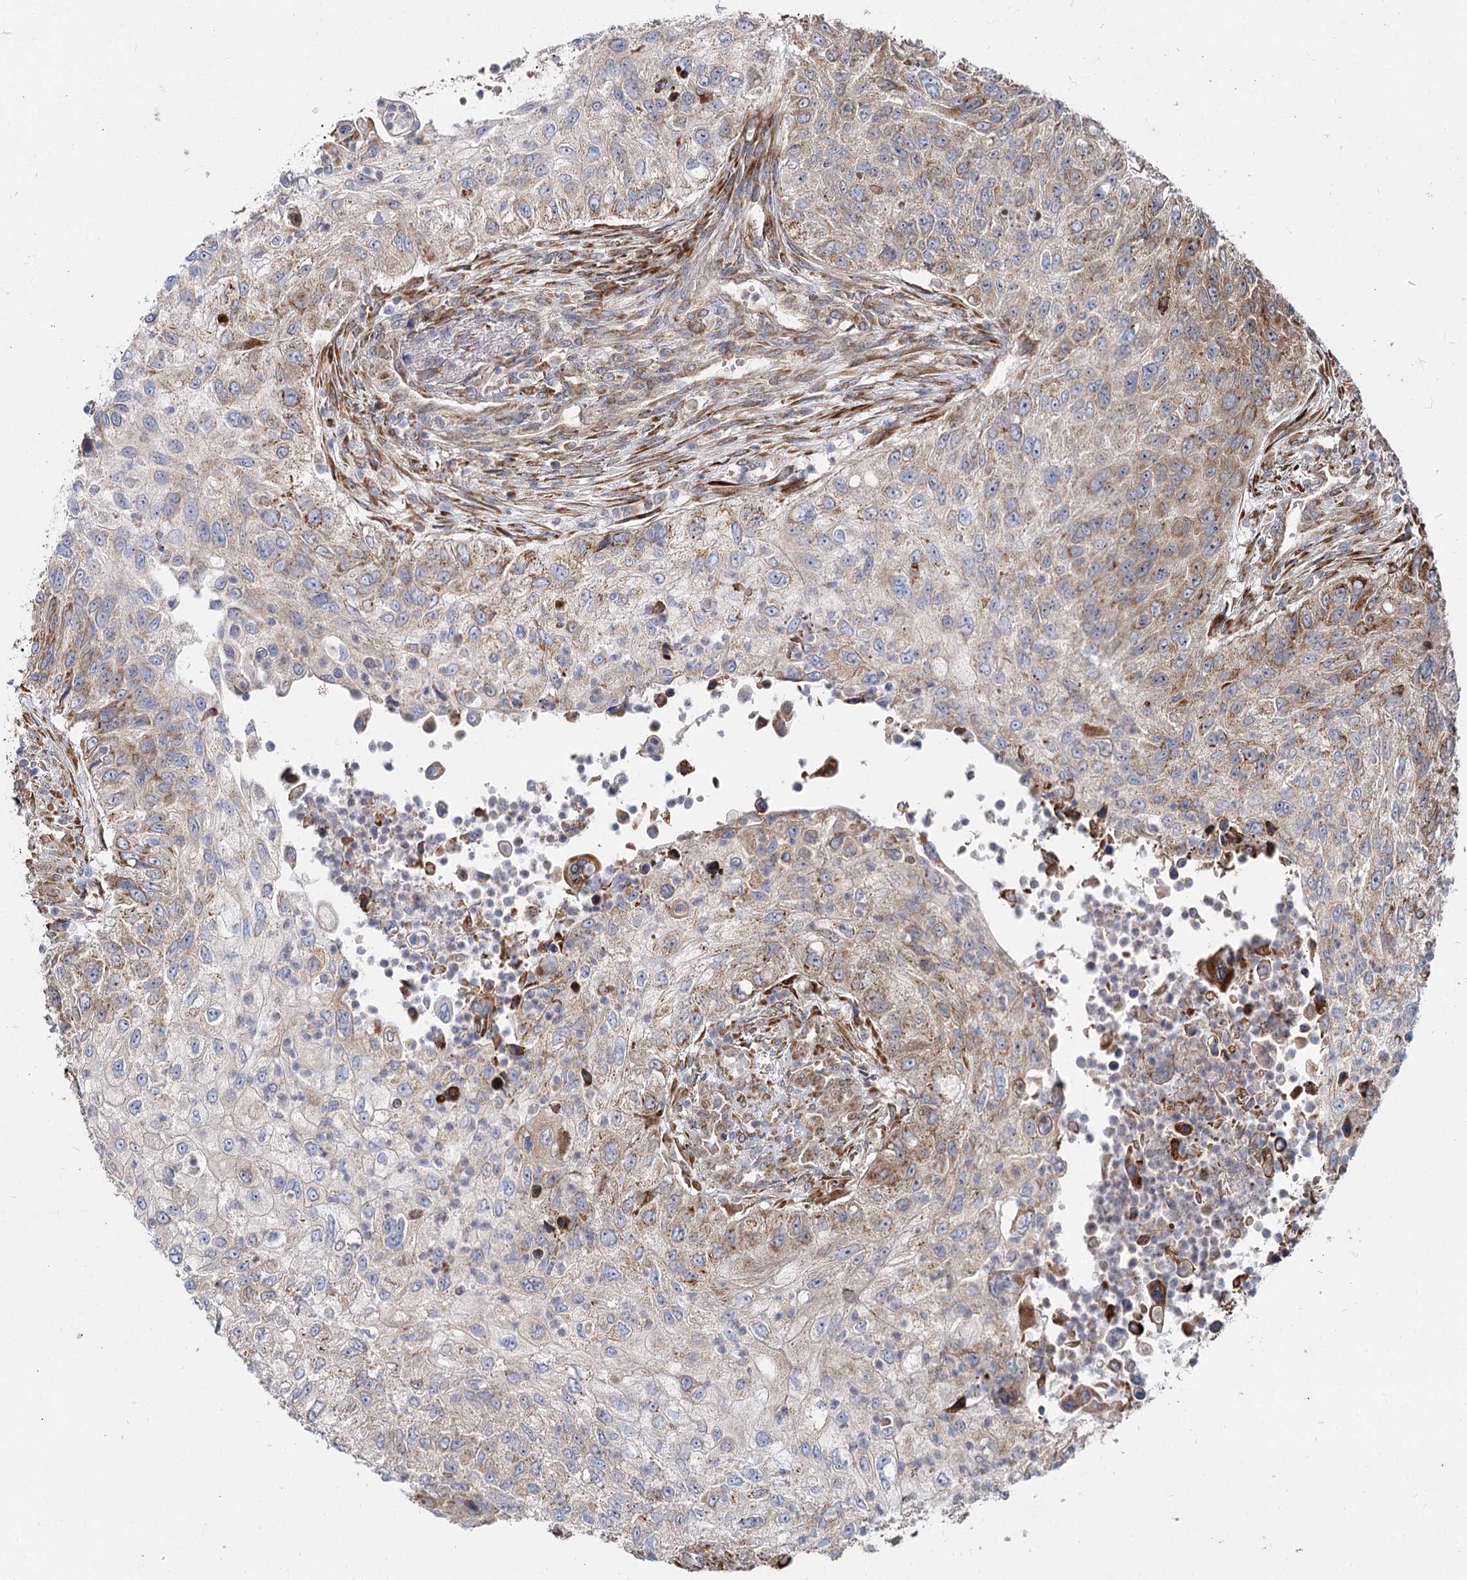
{"staining": {"intensity": "moderate", "quantity": "25%-75%", "location": "cytoplasmic/membranous"}, "tissue": "urothelial cancer", "cell_type": "Tumor cells", "image_type": "cancer", "snomed": [{"axis": "morphology", "description": "Urothelial carcinoma, High grade"}, {"axis": "topography", "description": "Urinary bladder"}], "caption": "Urothelial cancer stained with a brown dye displays moderate cytoplasmic/membranous positive expression in approximately 25%-75% of tumor cells.", "gene": "SPART", "patient": {"sex": "female", "age": 60}}